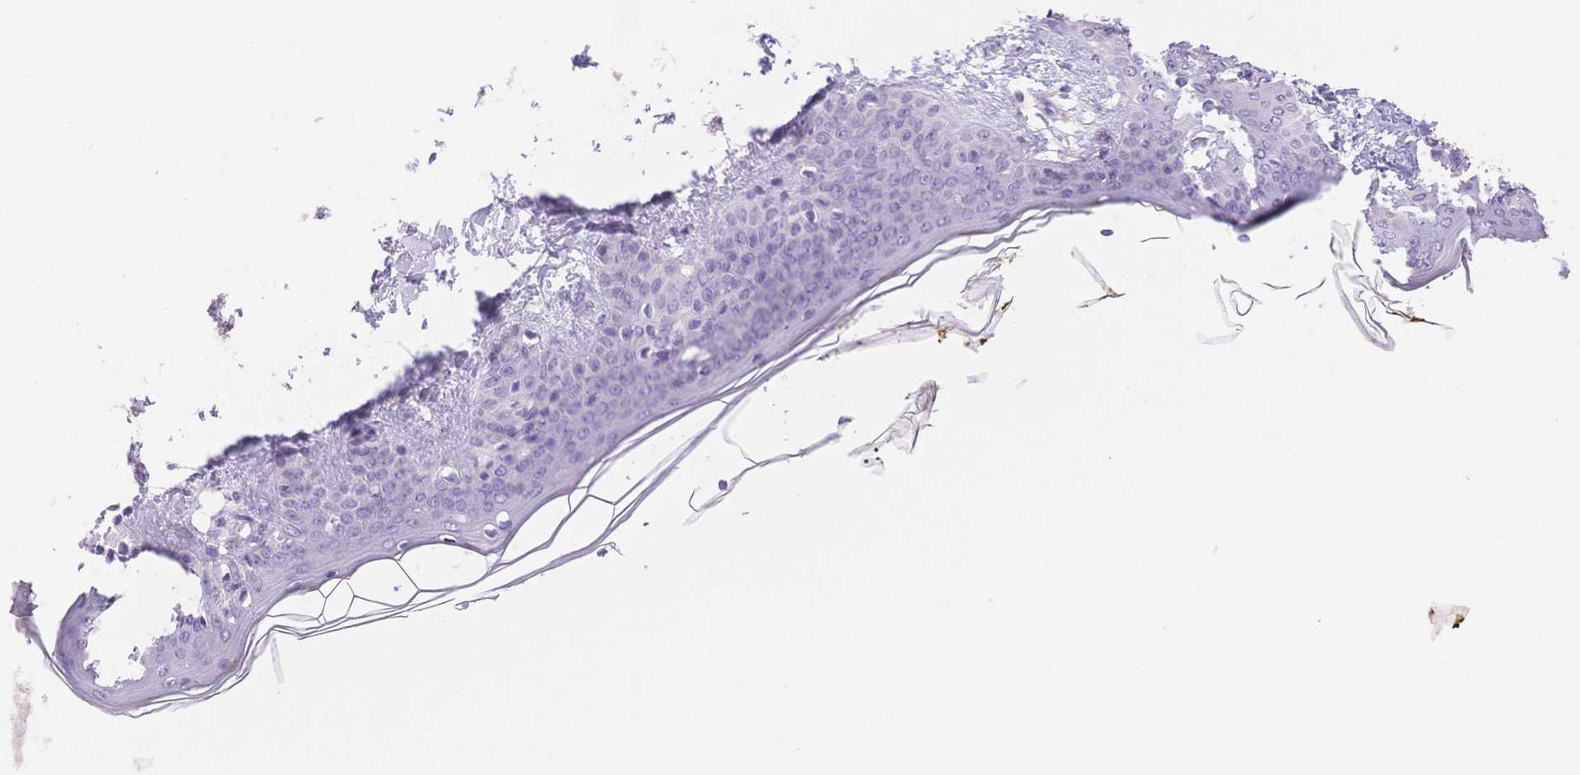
{"staining": {"intensity": "negative", "quantity": "none", "location": "none"}, "tissue": "skin", "cell_type": "Fibroblasts", "image_type": "normal", "snomed": [{"axis": "morphology", "description": "Normal tissue, NOS"}, {"axis": "topography", "description": "Skin"}], "caption": "Fibroblasts show no significant protein staining in unremarkable skin. (DAB (3,3'-diaminobenzidine) immunohistochemistry with hematoxylin counter stain).", "gene": "MYOM1", "patient": {"sex": "female", "age": 34}}